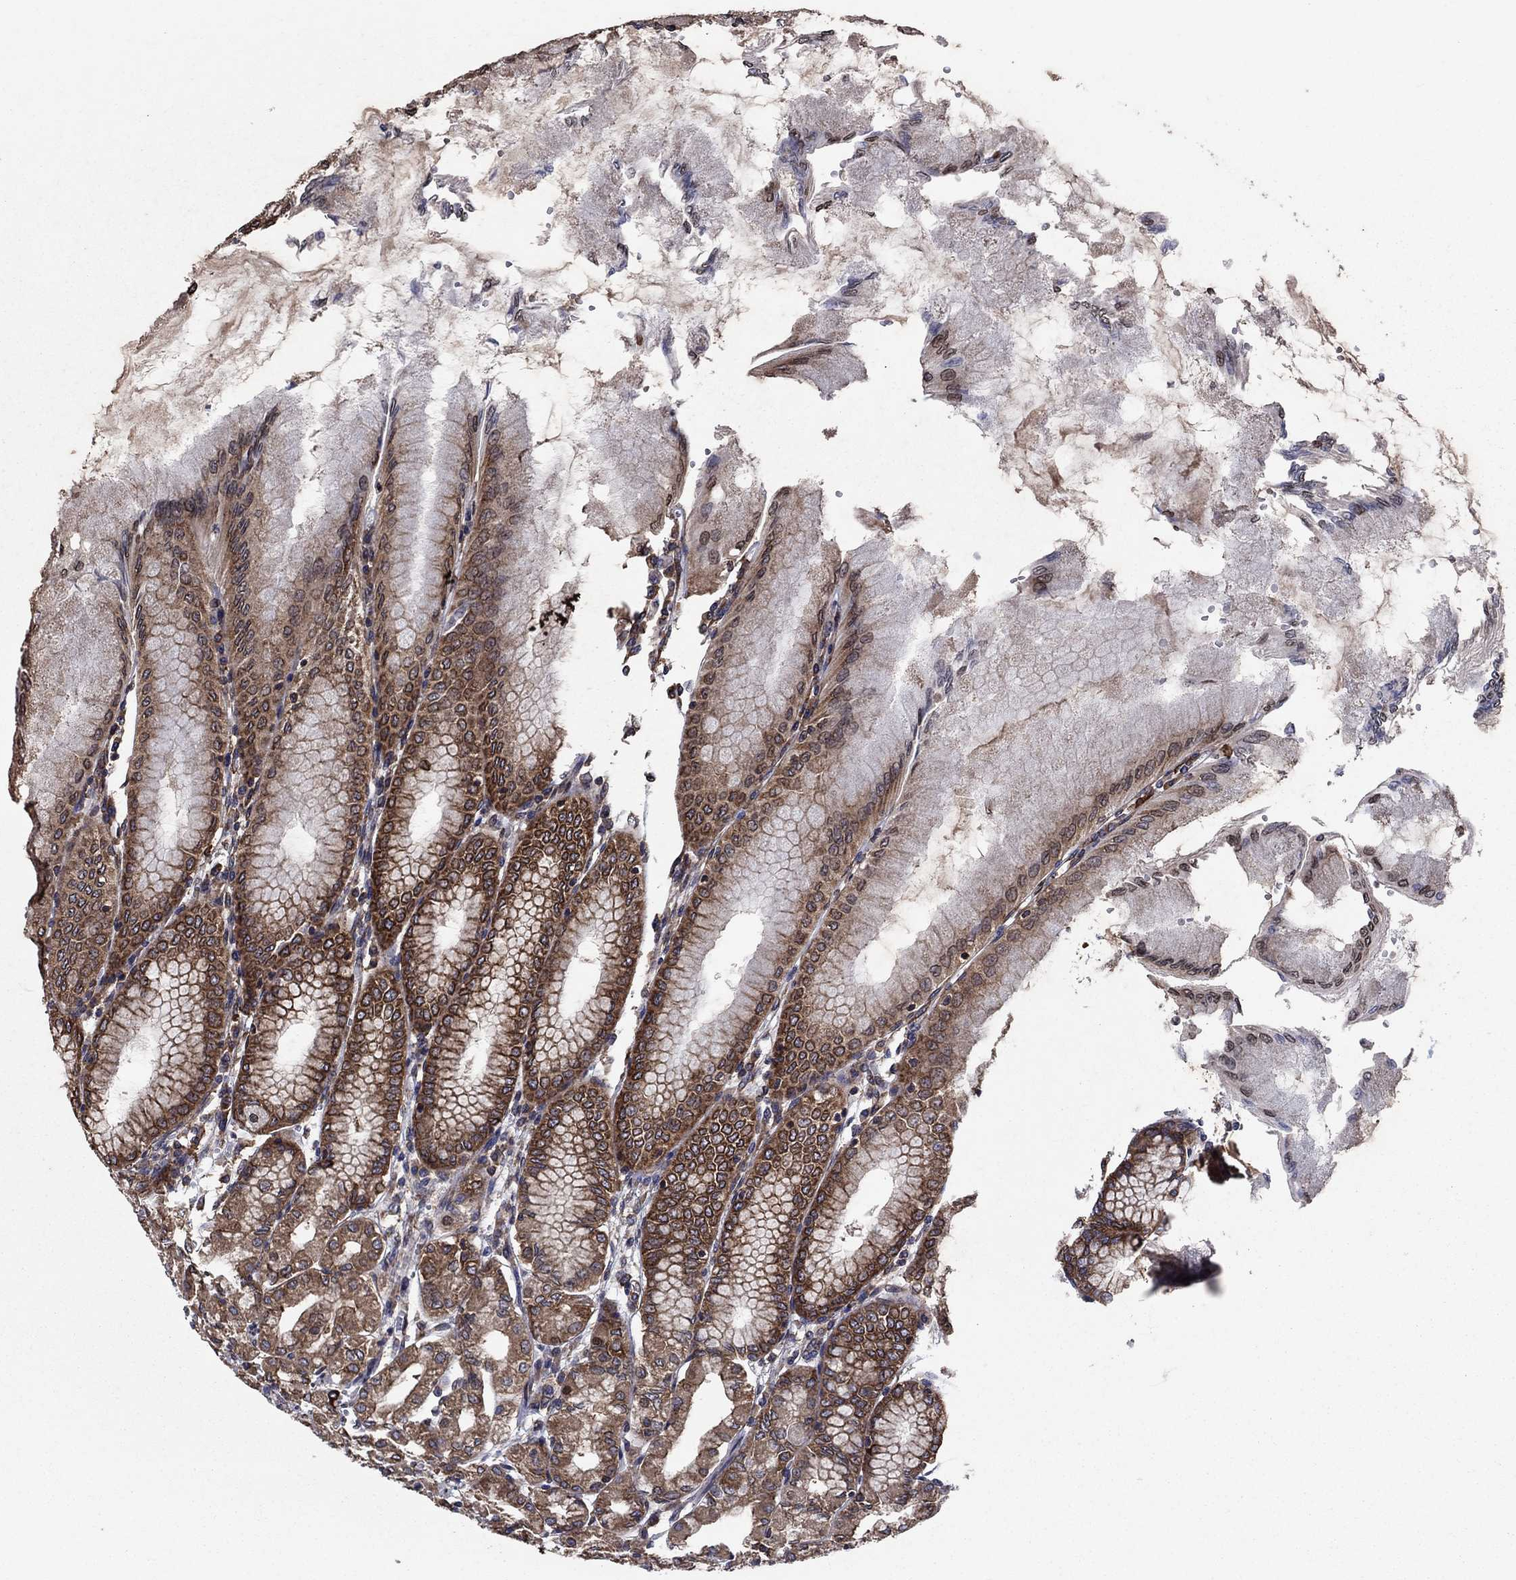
{"staining": {"intensity": "strong", "quantity": "25%-75%", "location": "cytoplasmic/membranous"}, "tissue": "stomach", "cell_type": "Glandular cells", "image_type": "normal", "snomed": [{"axis": "morphology", "description": "Normal tissue, NOS"}, {"axis": "topography", "description": "Skeletal muscle"}, {"axis": "topography", "description": "Stomach"}], "caption": "This photomicrograph demonstrates immunohistochemistry (IHC) staining of normal stomach, with high strong cytoplasmic/membranous staining in about 25%-75% of glandular cells.", "gene": "YBX1", "patient": {"sex": "female", "age": 57}}